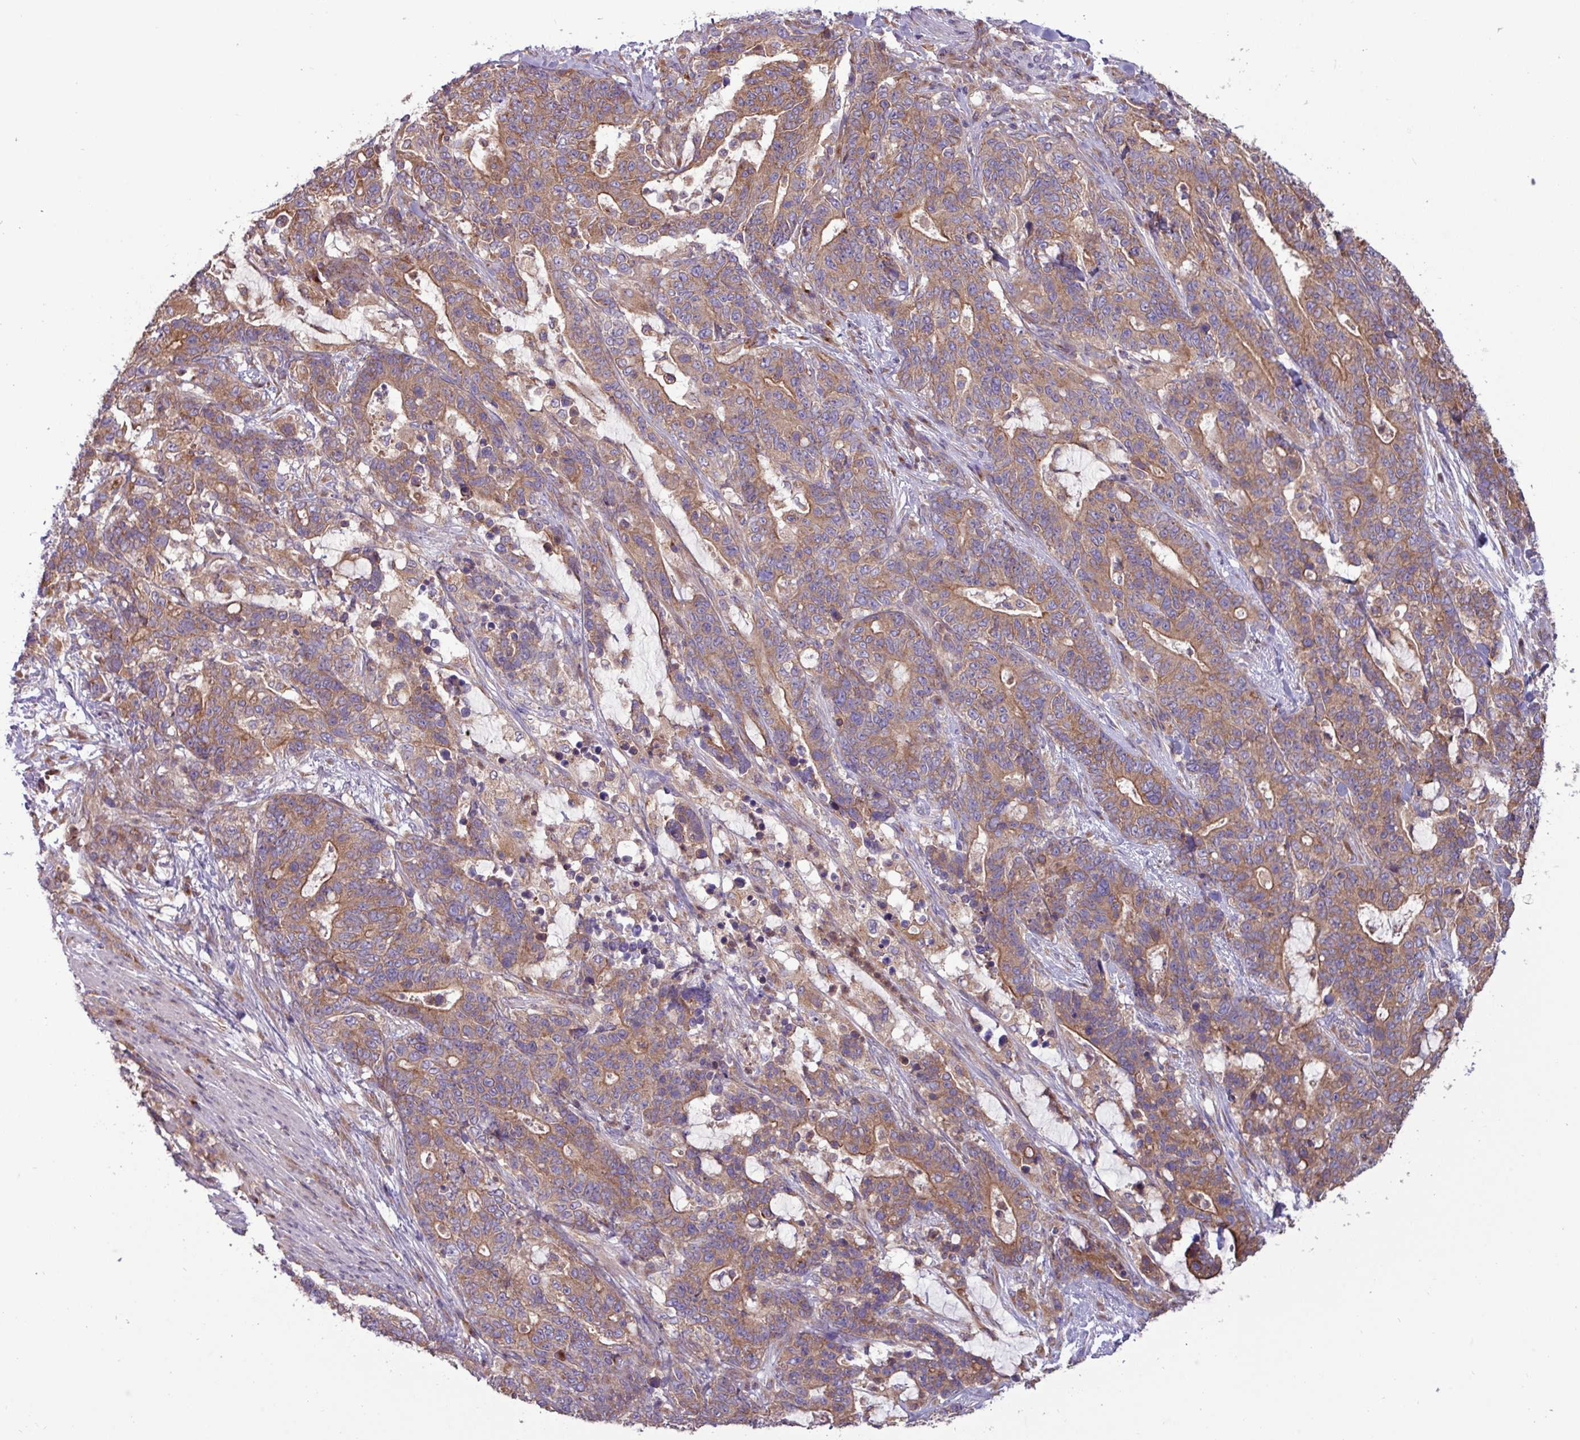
{"staining": {"intensity": "moderate", "quantity": ">75%", "location": "cytoplasmic/membranous"}, "tissue": "stomach cancer", "cell_type": "Tumor cells", "image_type": "cancer", "snomed": [{"axis": "morphology", "description": "Normal tissue, NOS"}, {"axis": "morphology", "description": "Adenocarcinoma, NOS"}, {"axis": "topography", "description": "Stomach"}], "caption": "This micrograph displays IHC staining of adenocarcinoma (stomach), with medium moderate cytoplasmic/membranous expression in approximately >75% of tumor cells.", "gene": "RAB19", "patient": {"sex": "female", "age": 64}}